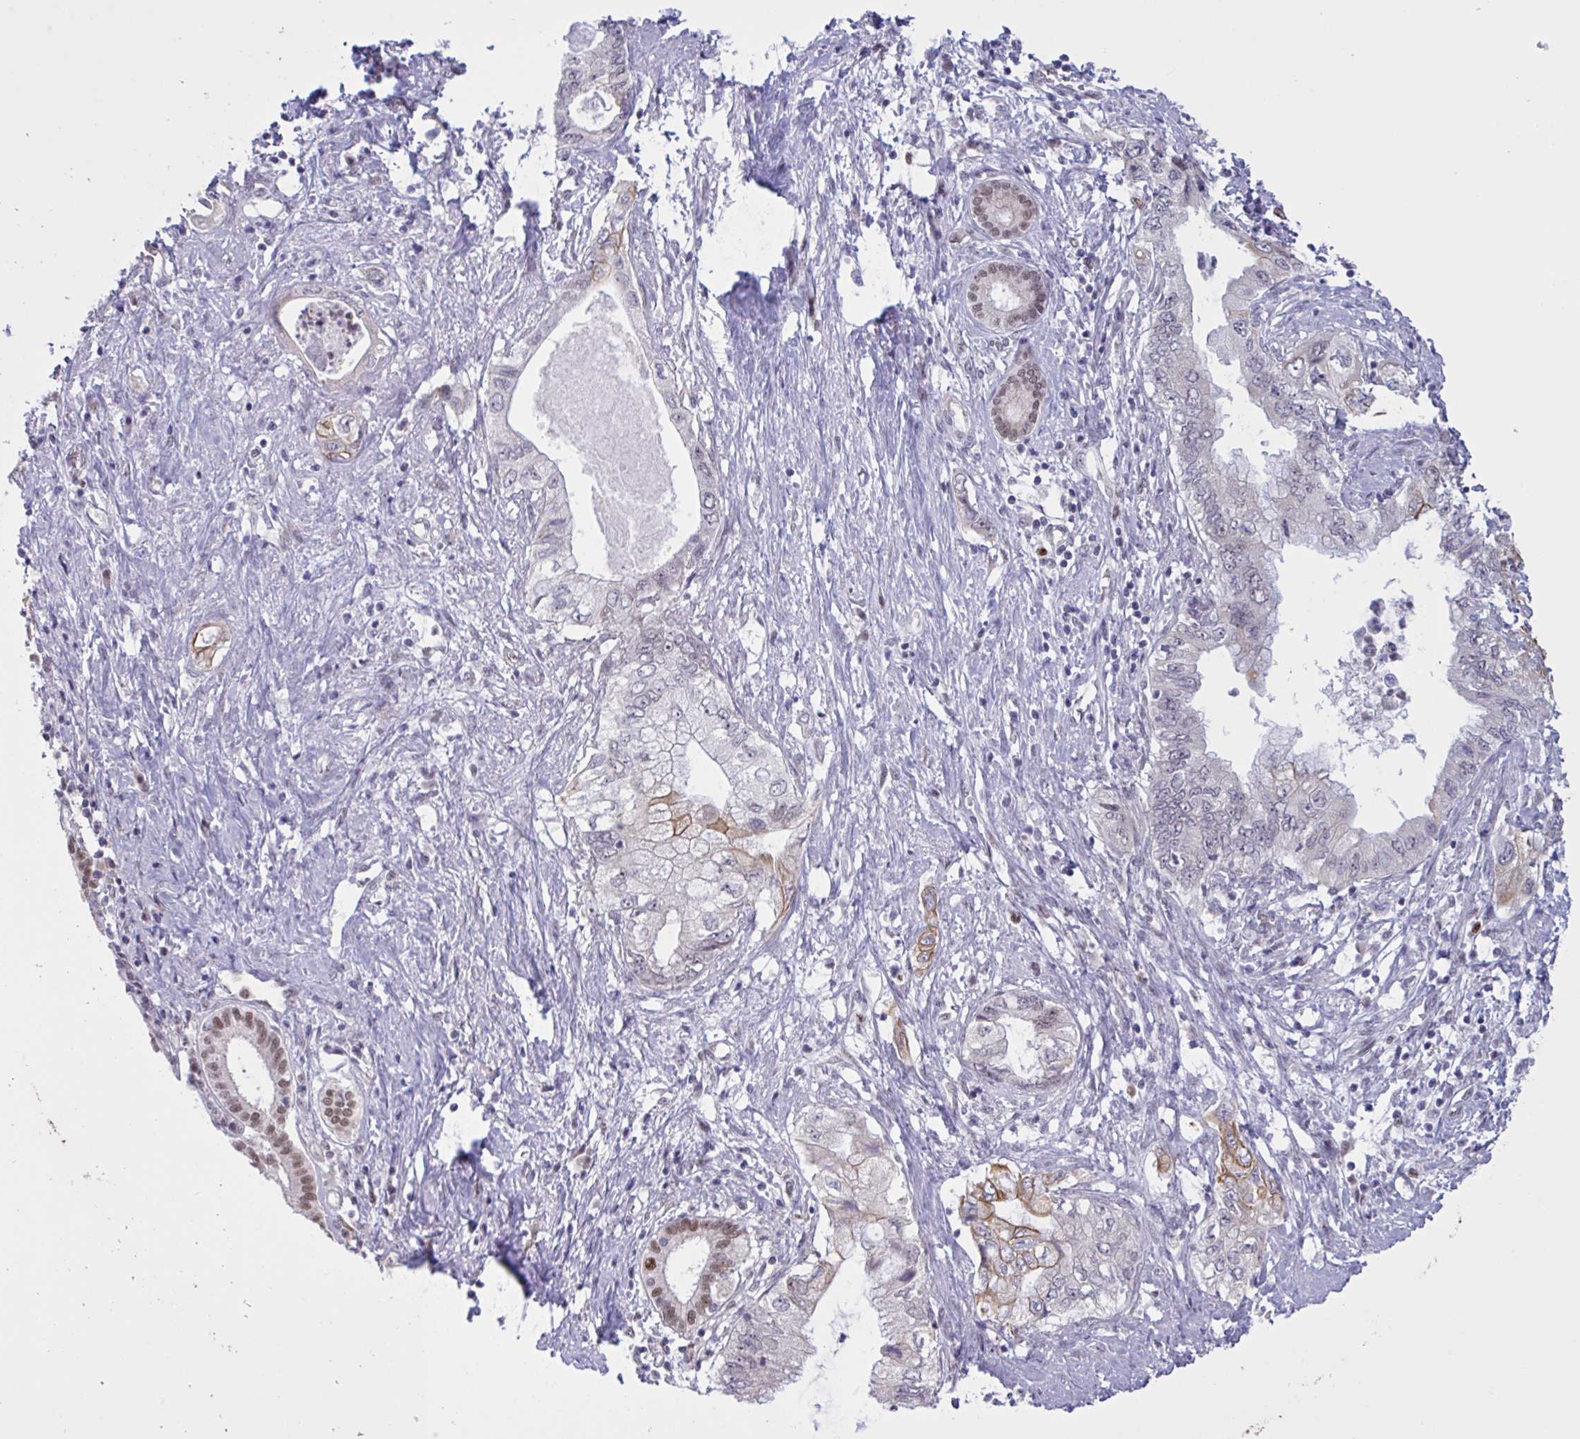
{"staining": {"intensity": "moderate", "quantity": "<25%", "location": "cytoplasmic/membranous"}, "tissue": "pancreatic cancer", "cell_type": "Tumor cells", "image_type": "cancer", "snomed": [{"axis": "morphology", "description": "Adenocarcinoma, NOS"}, {"axis": "topography", "description": "Pancreas"}], "caption": "Immunohistochemistry image of human pancreatic adenocarcinoma stained for a protein (brown), which displays low levels of moderate cytoplasmic/membranous positivity in approximately <25% of tumor cells.", "gene": "PRMT6", "patient": {"sex": "female", "age": 73}}